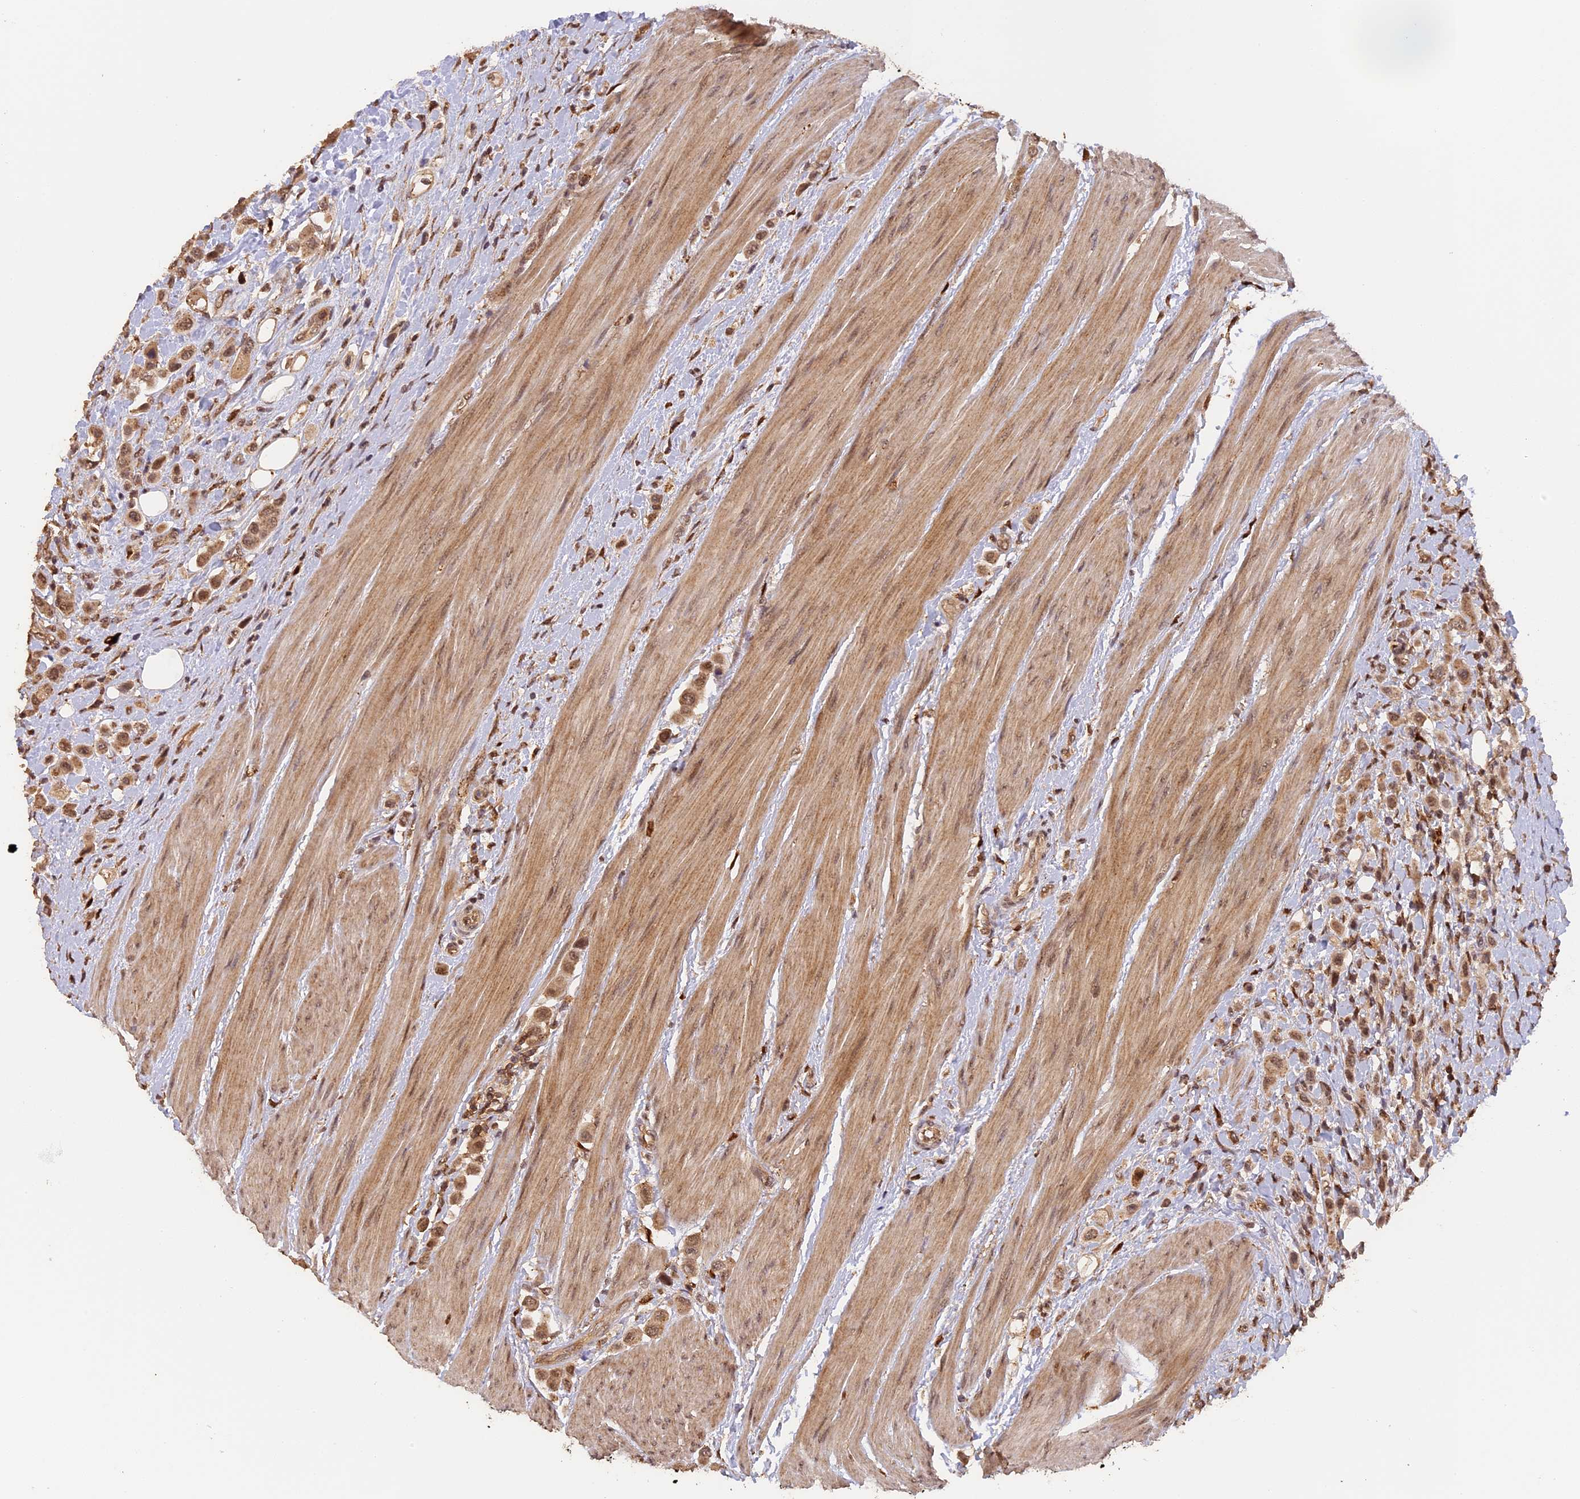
{"staining": {"intensity": "moderate", "quantity": ">75%", "location": "cytoplasmic/membranous,nuclear"}, "tissue": "urothelial cancer", "cell_type": "Tumor cells", "image_type": "cancer", "snomed": [{"axis": "morphology", "description": "Urothelial carcinoma, High grade"}, {"axis": "topography", "description": "Urinary bladder"}], "caption": "Immunohistochemical staining of high-grade urothelial carcinoma shows medium levels of moderate cytoplasmic/membranous and nuclear protein positivity in about >75% of tumor cells.", "gene": "MYBL2", "patient": {"sex": "male", "age": 50}}